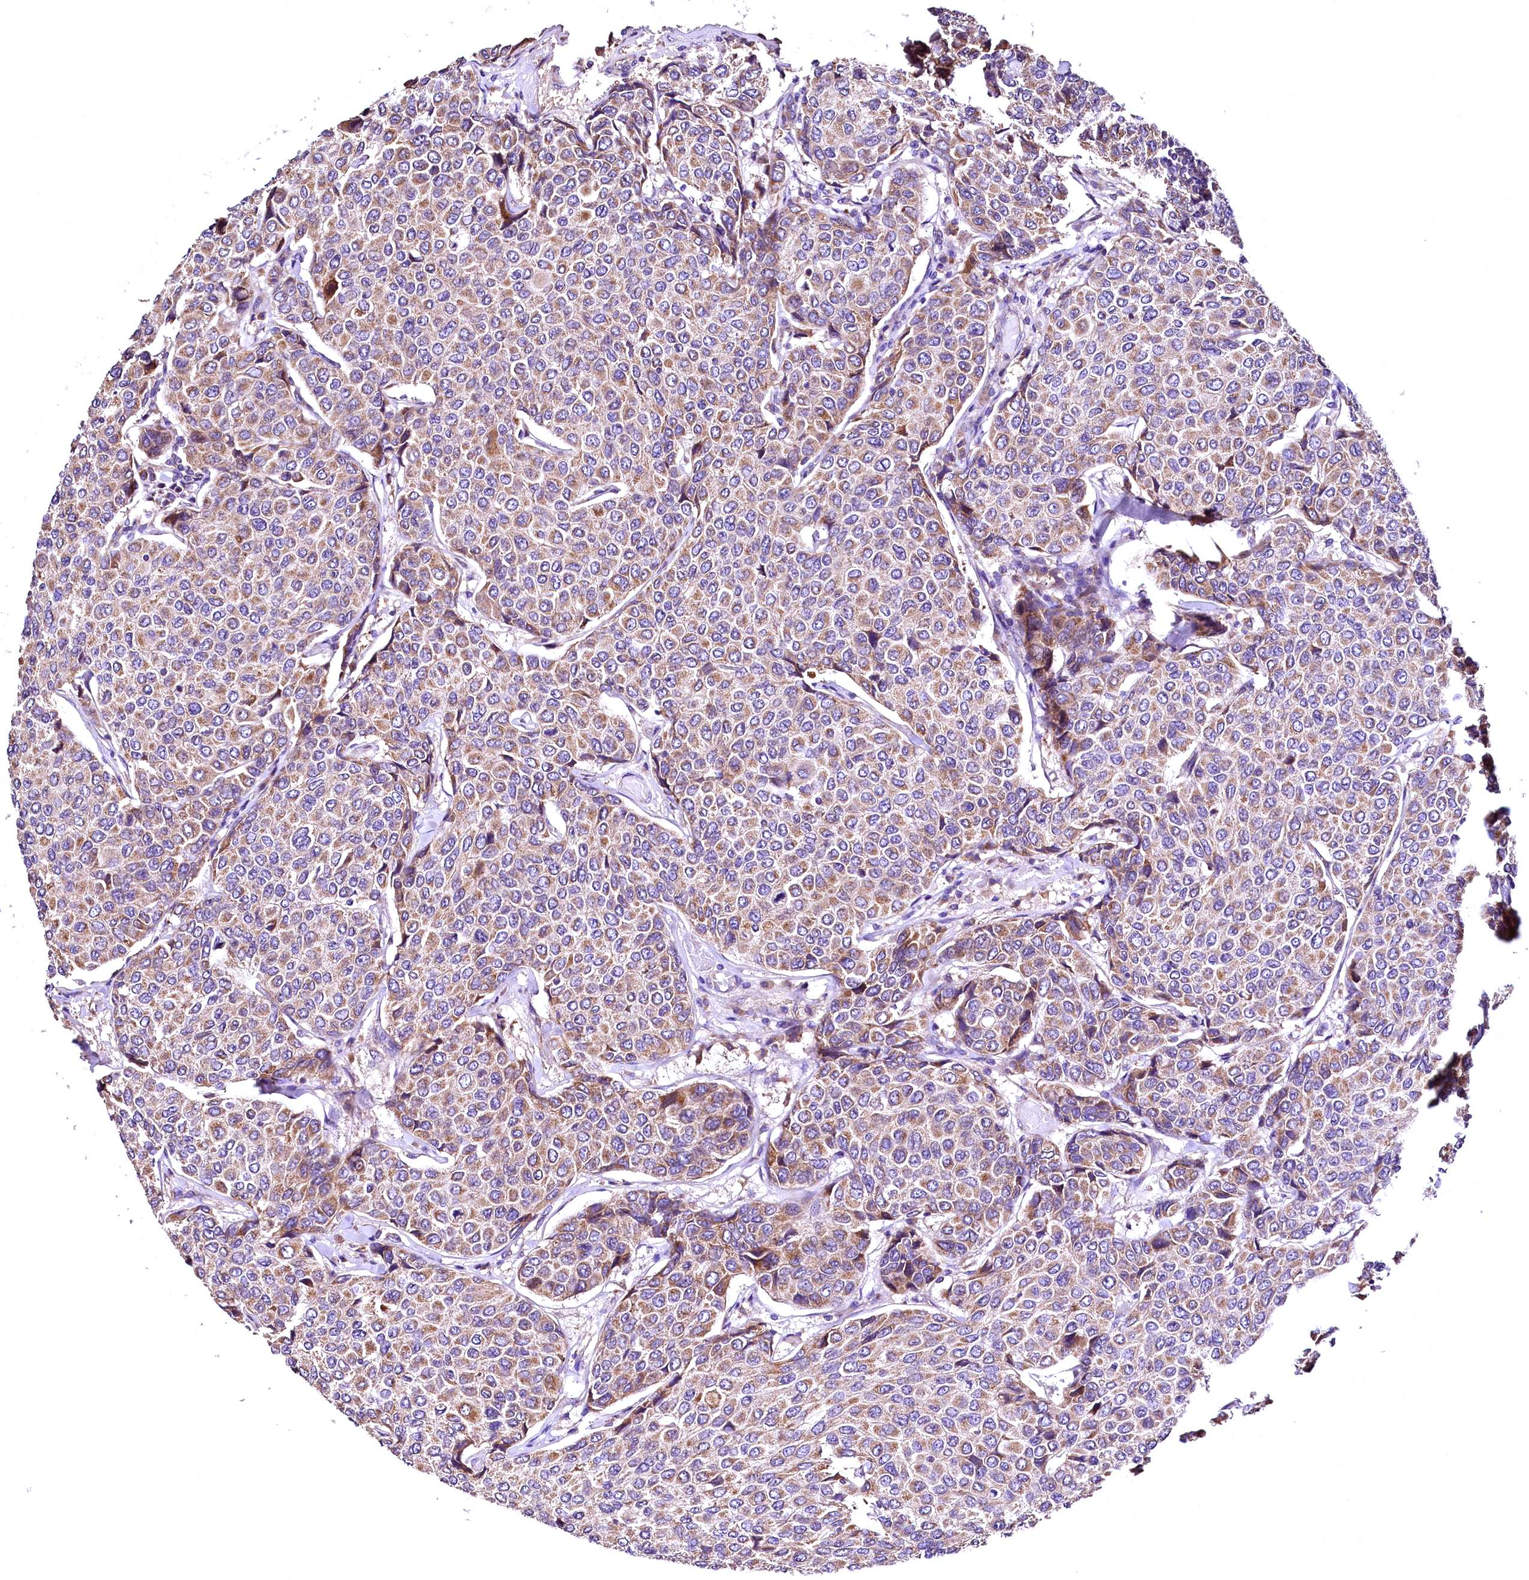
{"staining": {"intensity": "moderate", "quantity": ">75%", "location": "cytoplasmic/membranous"}, "tissue": "breast cancer", "cell_type": "Tumor cells", "image_type": "cancer", "snomed": [{"axis": "morphology", "description": "Duct carcinoma"}, {"axis": "topography", "description": "Breast"}], "caption": "Protein expression analysis of intraductal carcinoma (breast) demonstrates moderate cytoplasmic/membranous expression in approximately >75% of tumor cells.", "gene": "MRPL57", "patient": {"sex": "female", "age": 55}}